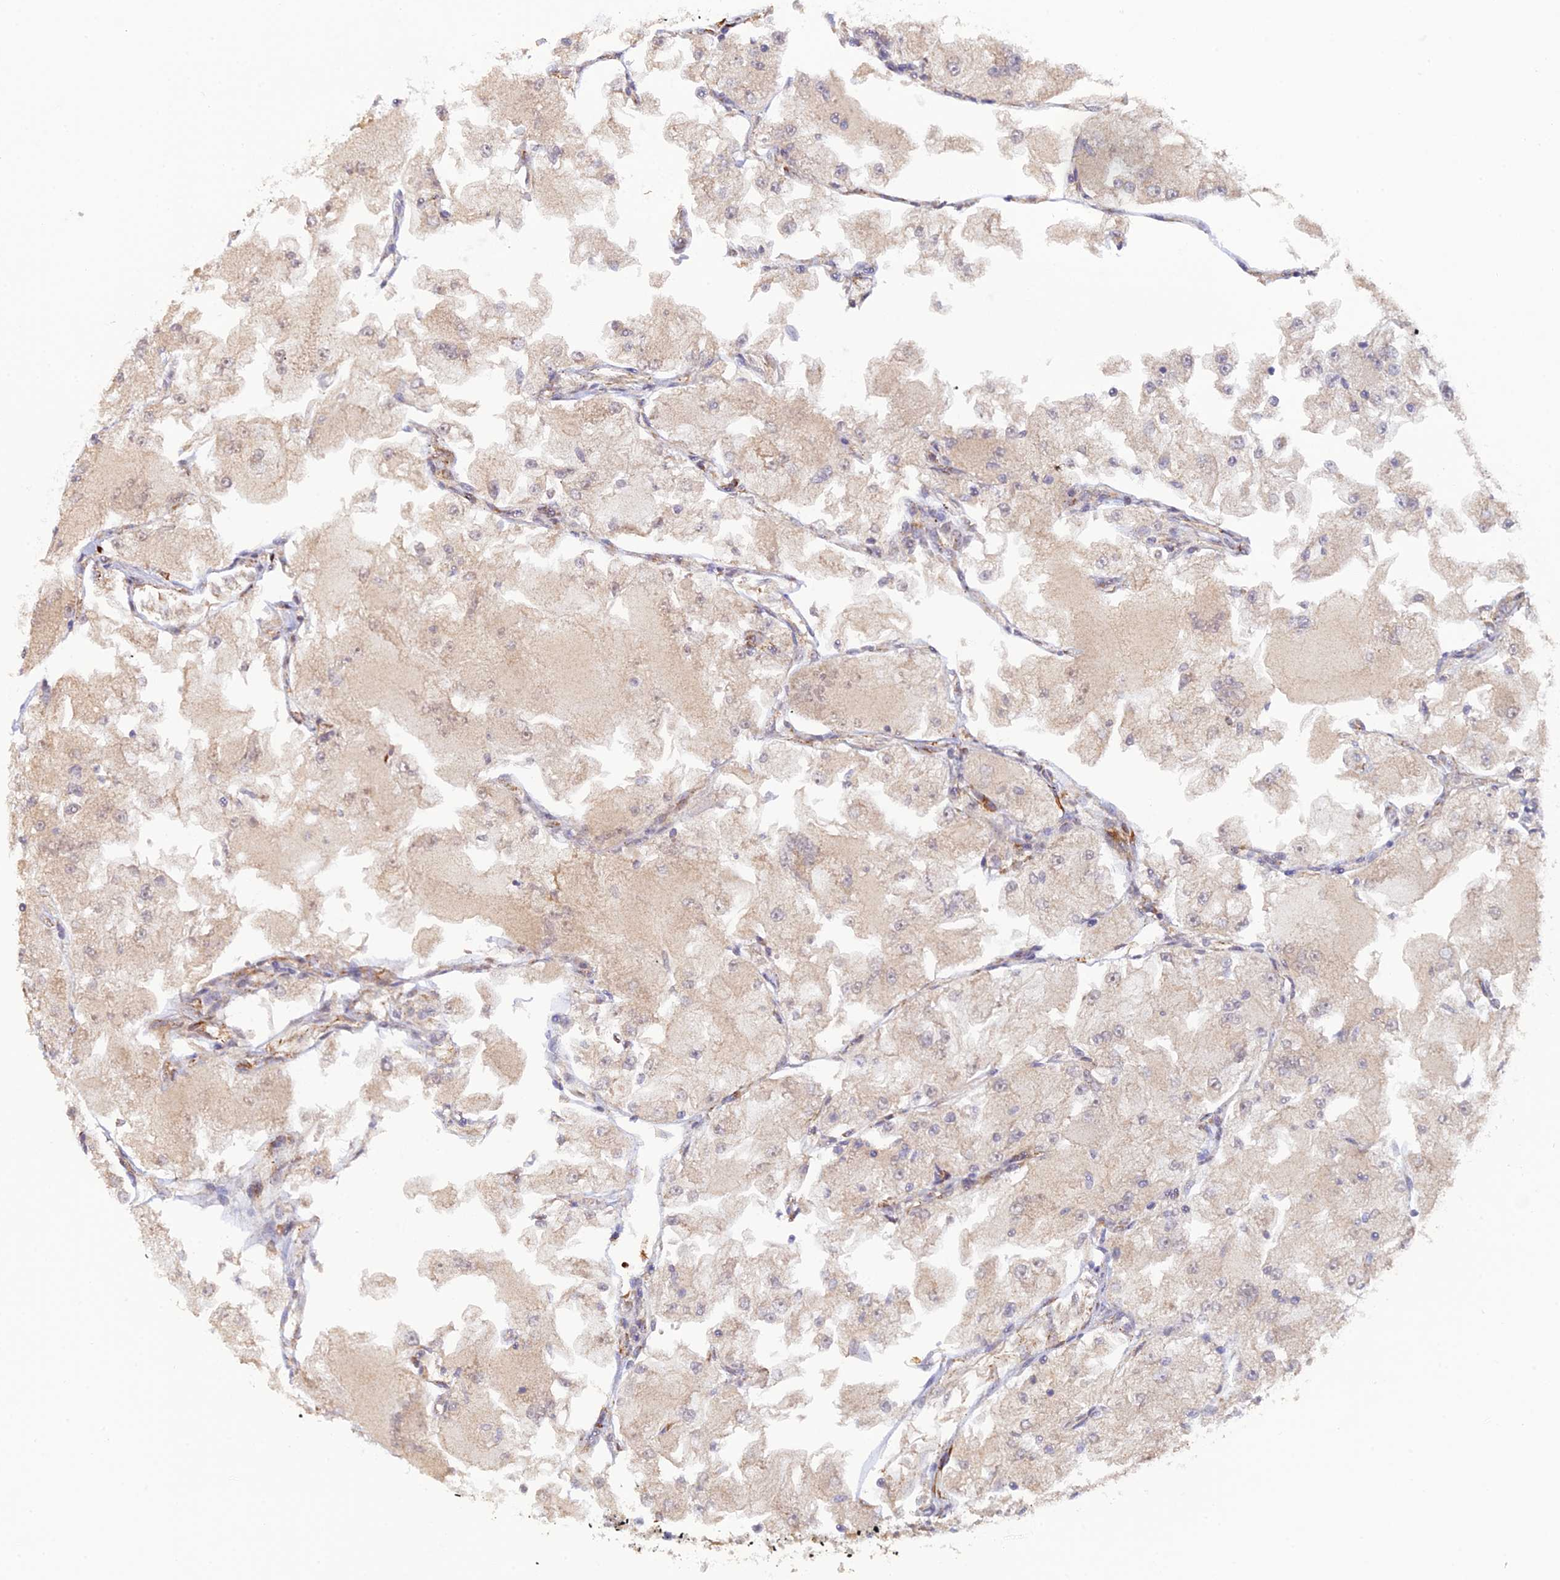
{"staining": {"intensity": "weak", "quantity": "<25%", "location": "cytoplasmic/membranous"}, "tissue": "renal cancer", "cell_type": "Tumor cells", "image_type": "cancer", "snomed": [{"axis": "morphology", "description": "Adenocarcinoma, NOS"}, {"axis": "topography", "description": "Kidney"}], "caption": "Immunohistochemical staining of renal adenocarcinoma demonstrates no significant staining in tumor cells.", "gene": "P3H3", "patient": {"sex": "female", "age": 72}}